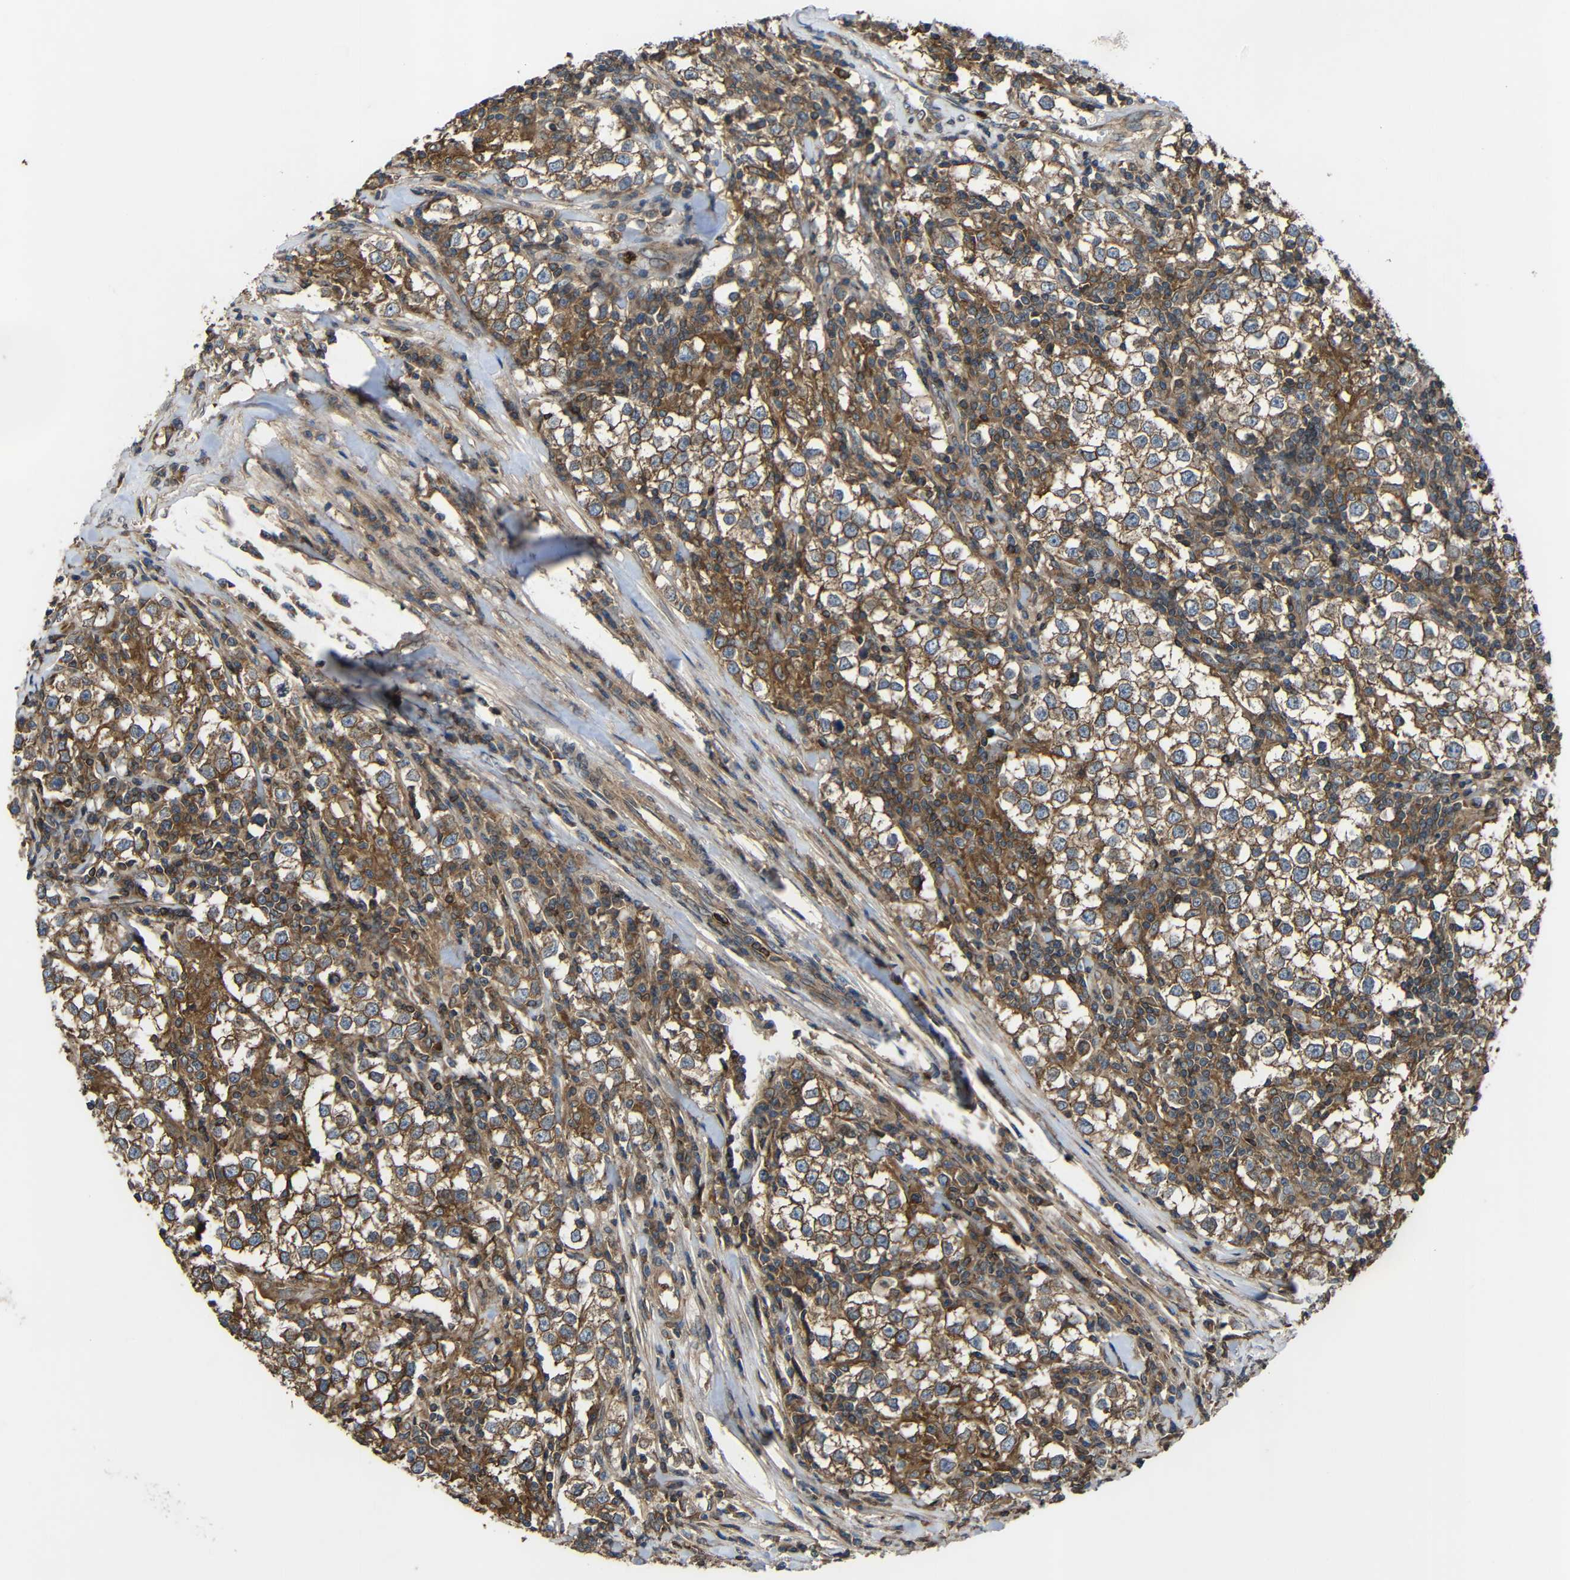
{"staining": {"intensity": "moderate", "quantity": ">75%", "location": "cytoplasmic/membranous"}, "tissue": "testis cancer", "cell_type": "Tumor cells", "image_type": "cancer", "snomed": [{"axis": "morphology", "description": "Seminoma, NOS"}, {"axis": "morphology", "description": "Carcinoma, Embryonal, NOS"}, {"axis": "topography", "description": "Testis"}], "caption": "This micrograph displays immunohistochemistry (IHC) staining of seminoma (testis), with medium moderate cytoplasmic/membranous staining in about >75% of tumor cells.", "gene": "TREM2", "patient": {"sex": "male", "age": 36}}